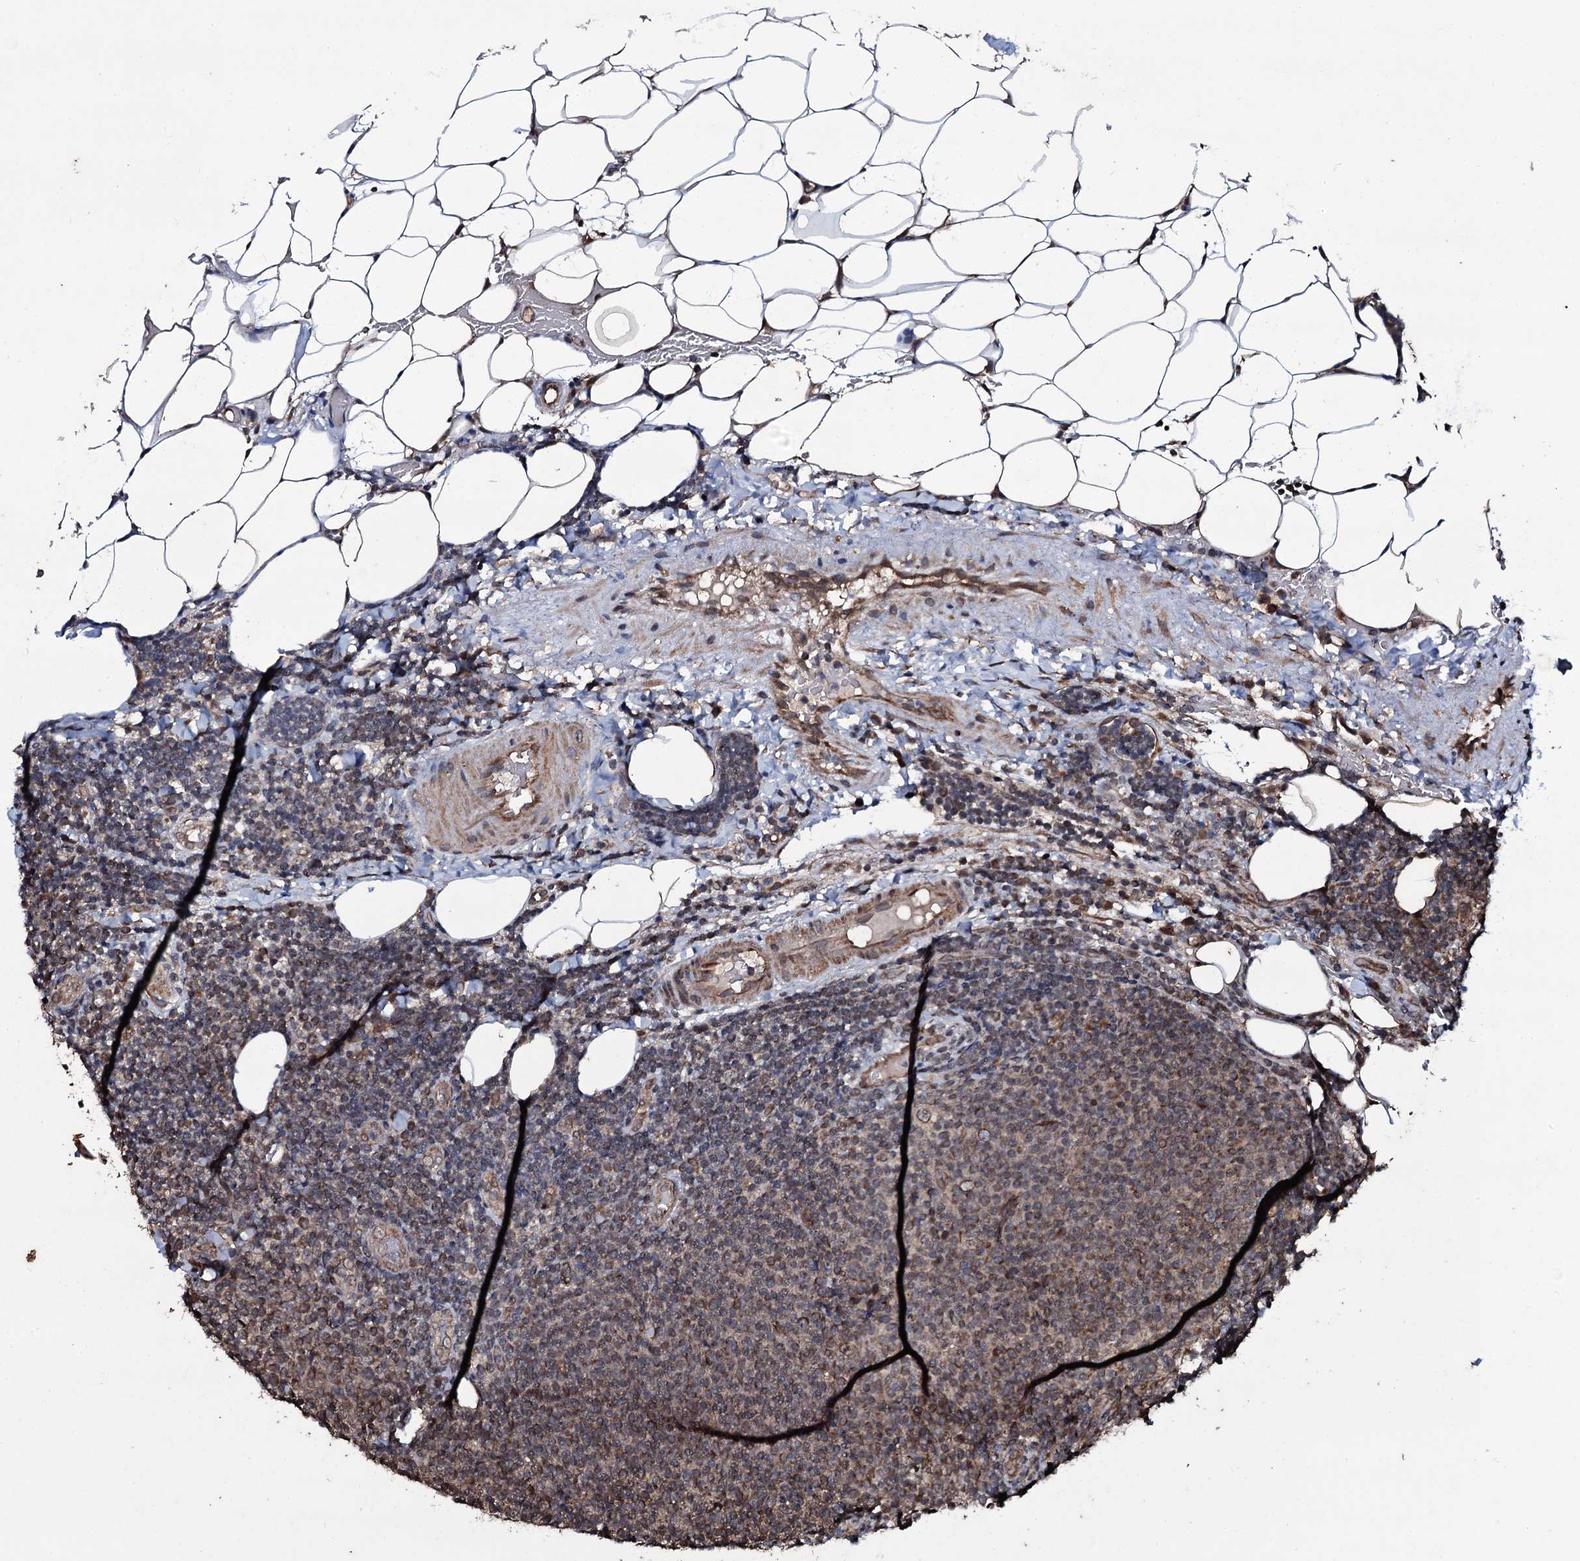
{"staining": {"intensity": "weak", "quantity": "25%-75%", "location": "cytoplasmic/membranous"}, "tissue": "lymphoma", "cell_type": "Tumor cells", "image_type": "cancer", "snomed": [{"axis": "morphology", "description": "Malignant lymphoma, non-Hodgkin's type, Low grade"}, {"axis": "topography", "description": "Lymph node"}], "caption": "A high-resolution histopathology image shows immunohistochemistry staining of low-grade malignant lymphoma, non-Hodgkin's type, which exhibits weak cytoplasmic/membranous staining in approximately 25%-75% of tumor cells.", "gene": "MRPS31", "patient": {"sex": "male", "age": 66}}